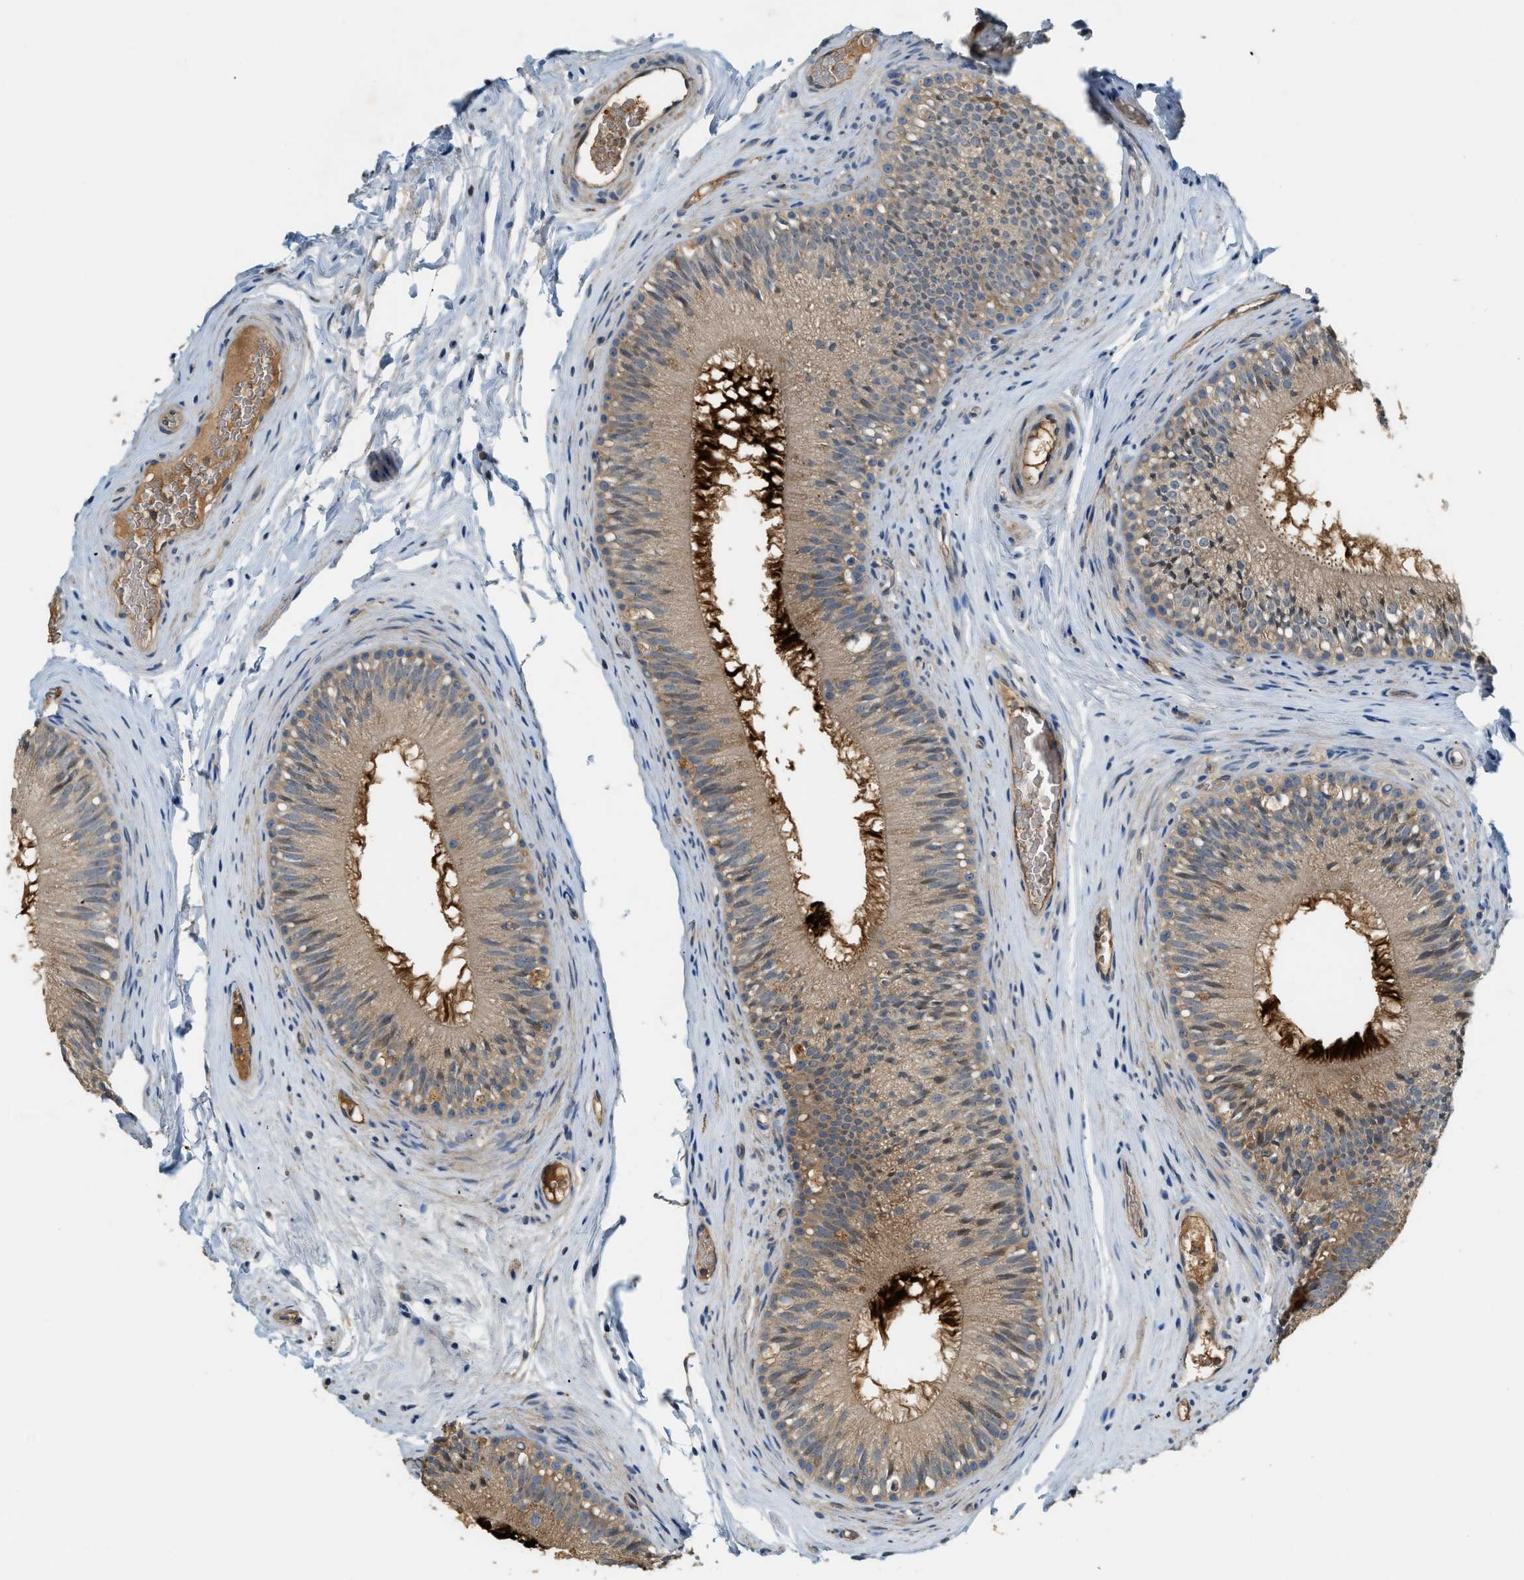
{"staining": {"intensity": "strong", "quantity": ">75%", "location": "cytoplasmic/membranous"}, "tissue": "epididymis", "cell_type": "Glandular cells", "image_type": "normal", "snomed": [{"axis": "morphology", "description": "Normal tissue, NOS"}, {"axis": "topography", "description": "Testis"}, {"axis": "topography", "description": "Epididymis"}], "caption": "Immunohistochemical staining of benign epididymis displays >75% levels of strong cytoplasmic/membranous protein positivity in about >75% of glandular cells.", "gene": "CFLAR", "patient": {"sex": "male", "age": 36}}